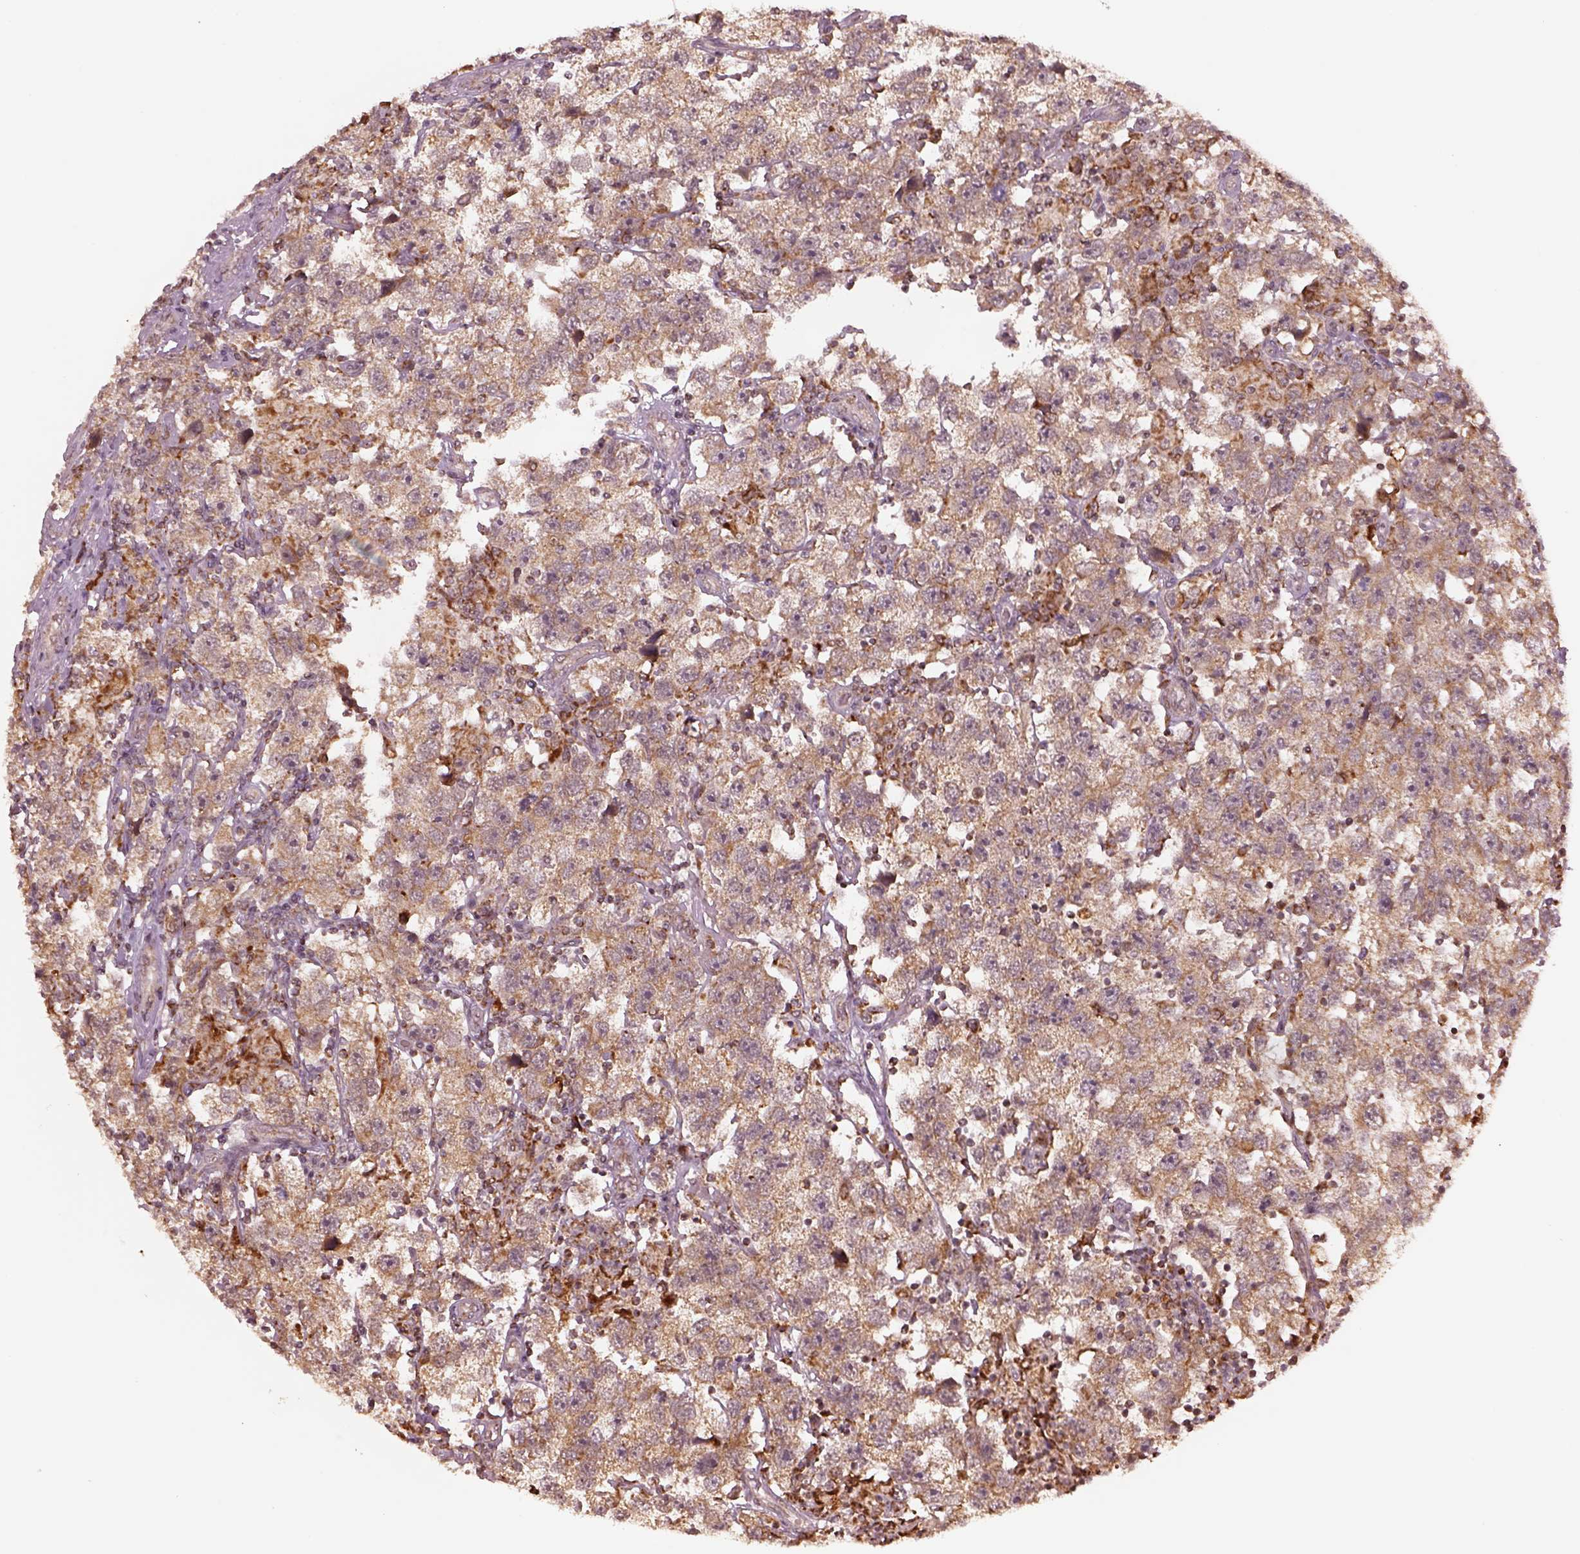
{"staining": {"intensity": "weak", "quantity": ">75%", "location": "cytoplasmic/membranous"}, "tissue": "testis cancer", "cell_type": "Tumor cells", "image_type": "cancer", "snomed": [{"axis": "morphology", "description": "Seminoma, NOS"}, {"axis": "topography", "description": "Testis"}], "caption": "Immunohistochemistry (IHC) of human seminoma (testis) shows low levels of weak cytoplasmic/membranous staining in about >75% of tumor cells. (DAB = brown stain, brightfield microscopy at high magnification).", "gene": "SEL1L3", "patient": {"sex": "male", "age": 26}}